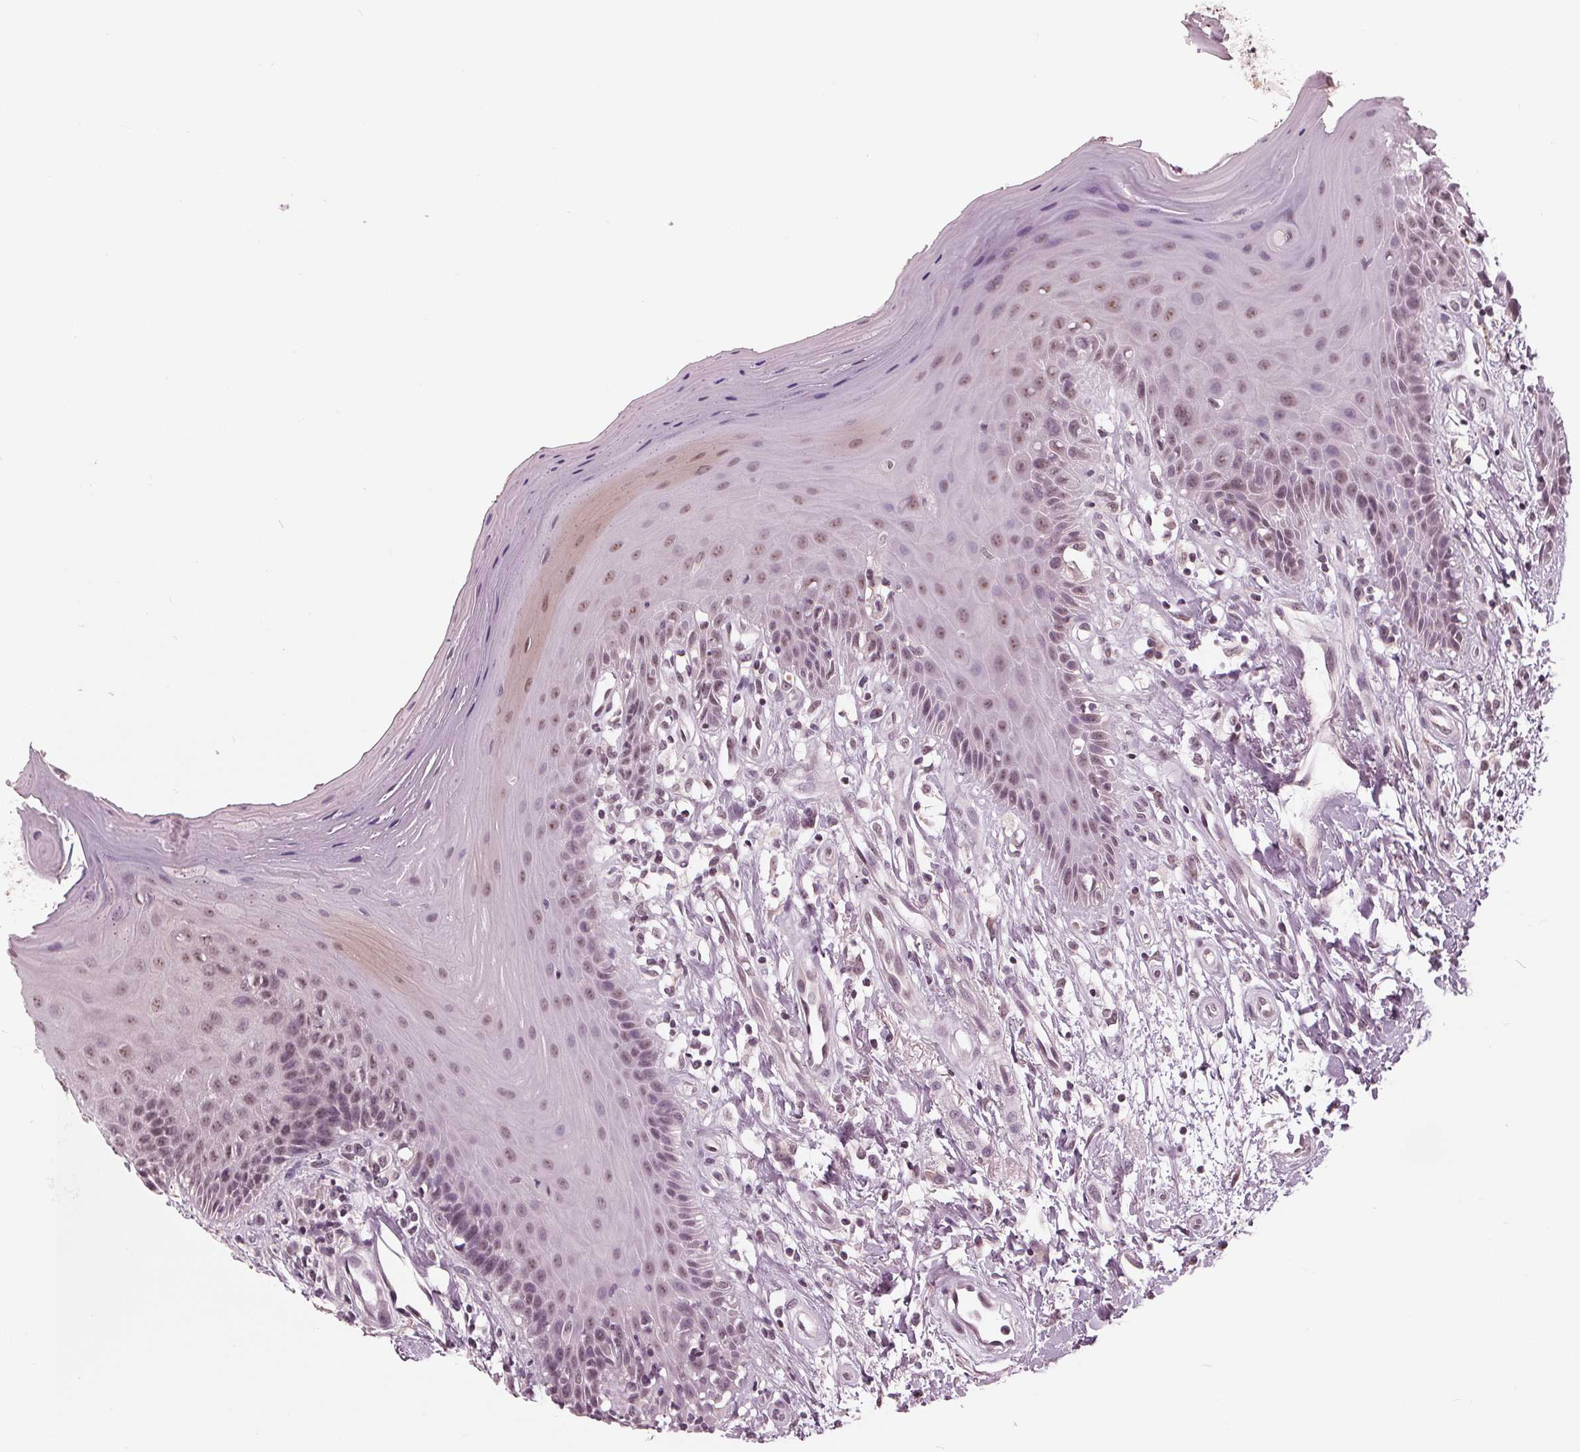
{"staining": {"intensity": "weak", "quantity": "25%-75%", "location": "nuclear"}, "tissue": "oral mucosa", "cell_type": "Squamous epithelial cells", "image_type": "normal", "snomed": [{"axis": "morphology", "description": "Normal tissue, NOS"}, {"axis": "morphology", "description": "Normal morphology"}, {"axis": "topography", "description": "Oral tissue"}], "caption": "Immunohistochemistry (IHC) (DAB) staining of benign oral mucosa demonstrates weak nuclear protein staining in about 25%-75% of squamous epithelial cells.", "gene": "SLX4", "patient": {"sex": "female", "age": 76}}